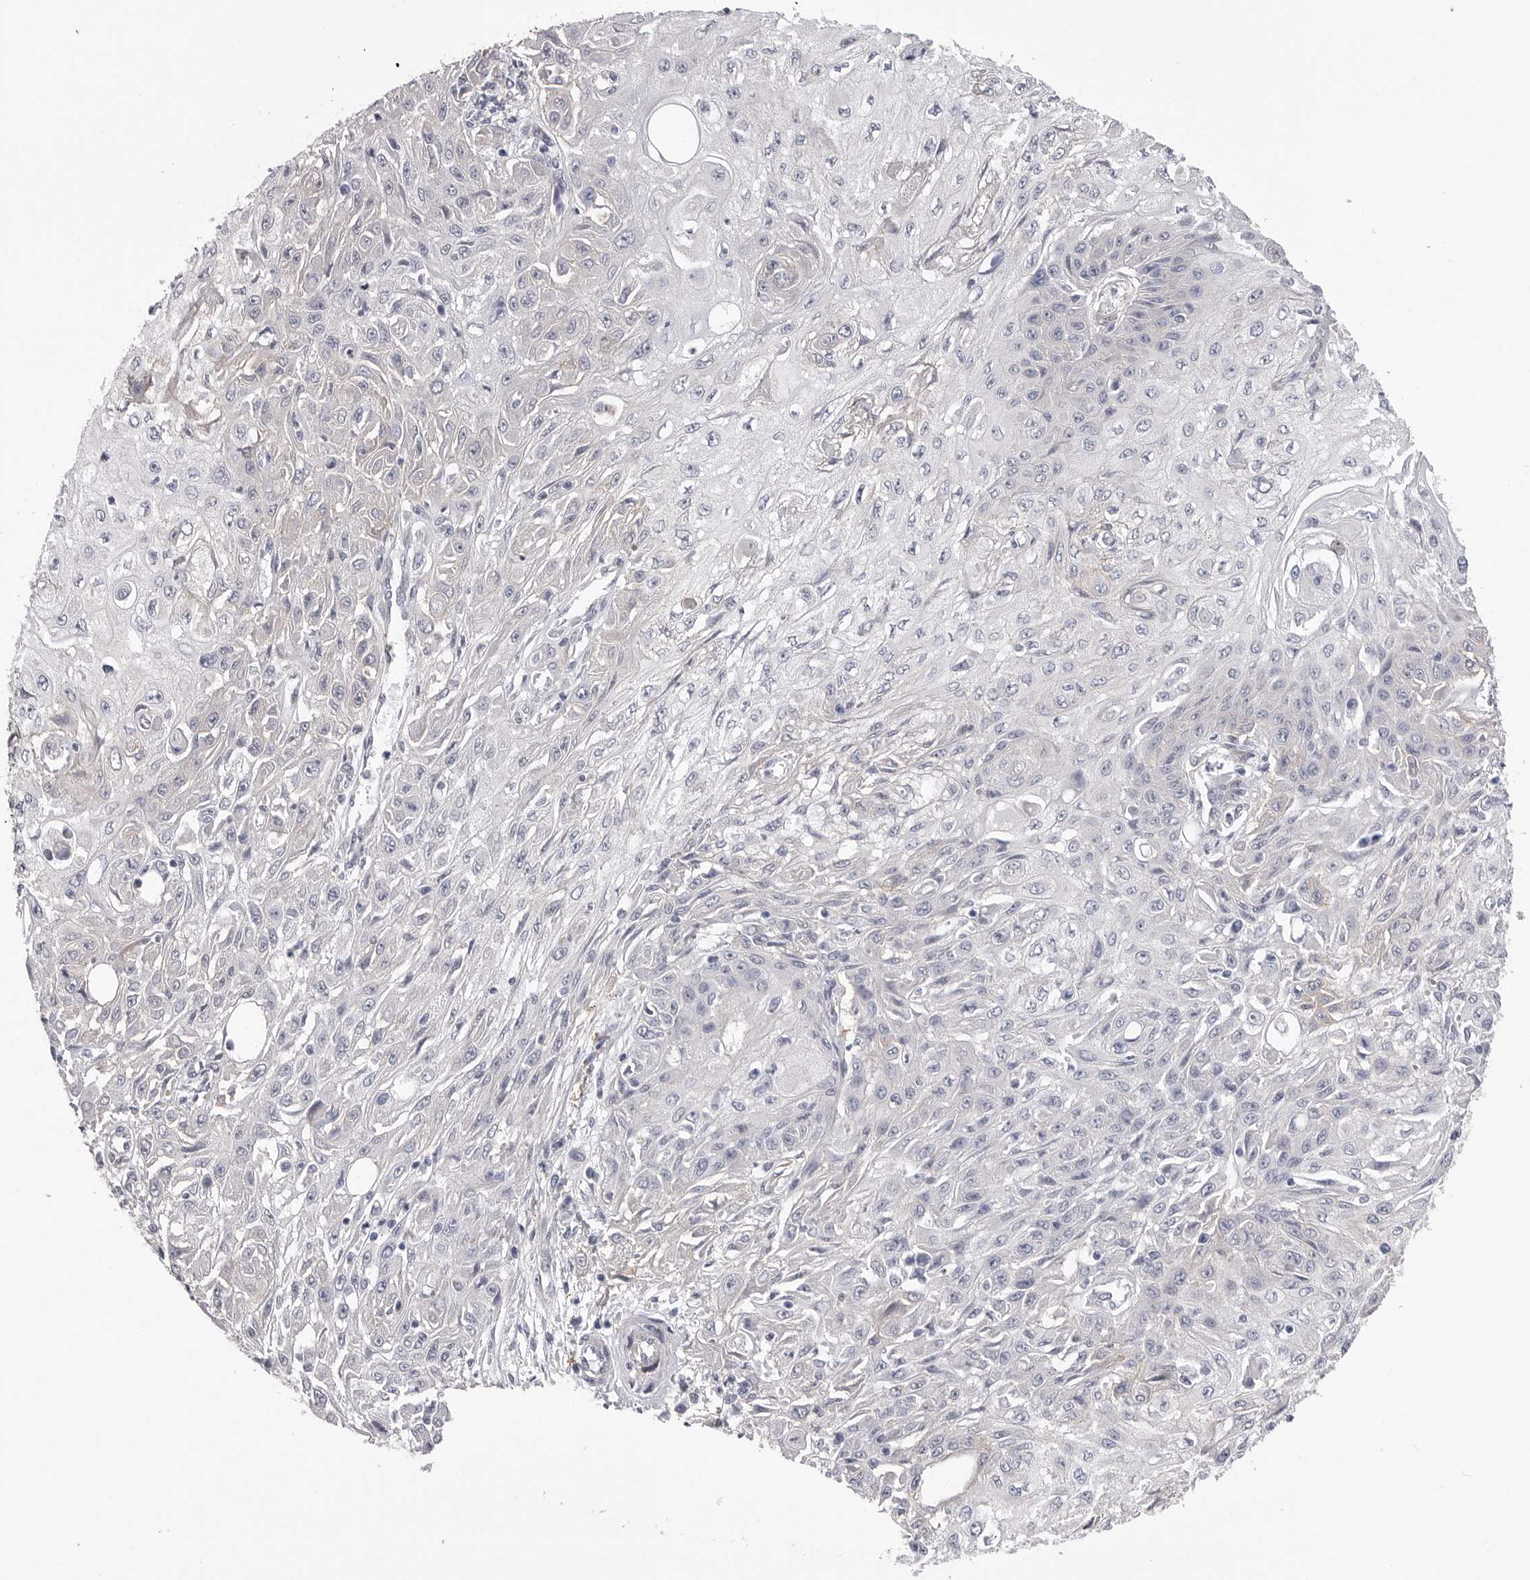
{"staining": {"intensity": "negative", "quantity": "none", "location": "none"}, "tissue": "skin cancer", "cell_type": "Tumor cells", "image_type": "cancer", "snomed": [{"axis": "morphology", "description": "Squamous cell carcinoma, NOS"}, {"axis": "morphology", "description": "Squamous cell carcinoma, metastatic, NOS"}, {"axis": "topography", "description": "Skin"}, {"axis": "topography", "description": "Lymph node"}], "caption": "Histopathology image shows no significant protein expression in tumor cells of skin cancer (metastatic squamous cell carcinoma). The staining is performed using DAB (3,3'-diaminobenzidine) brown chromogen with nuclei counter-stained in using hematoxylin.", "gene": "AKAP12", "patient": {"sex": "male", "age": 75}}